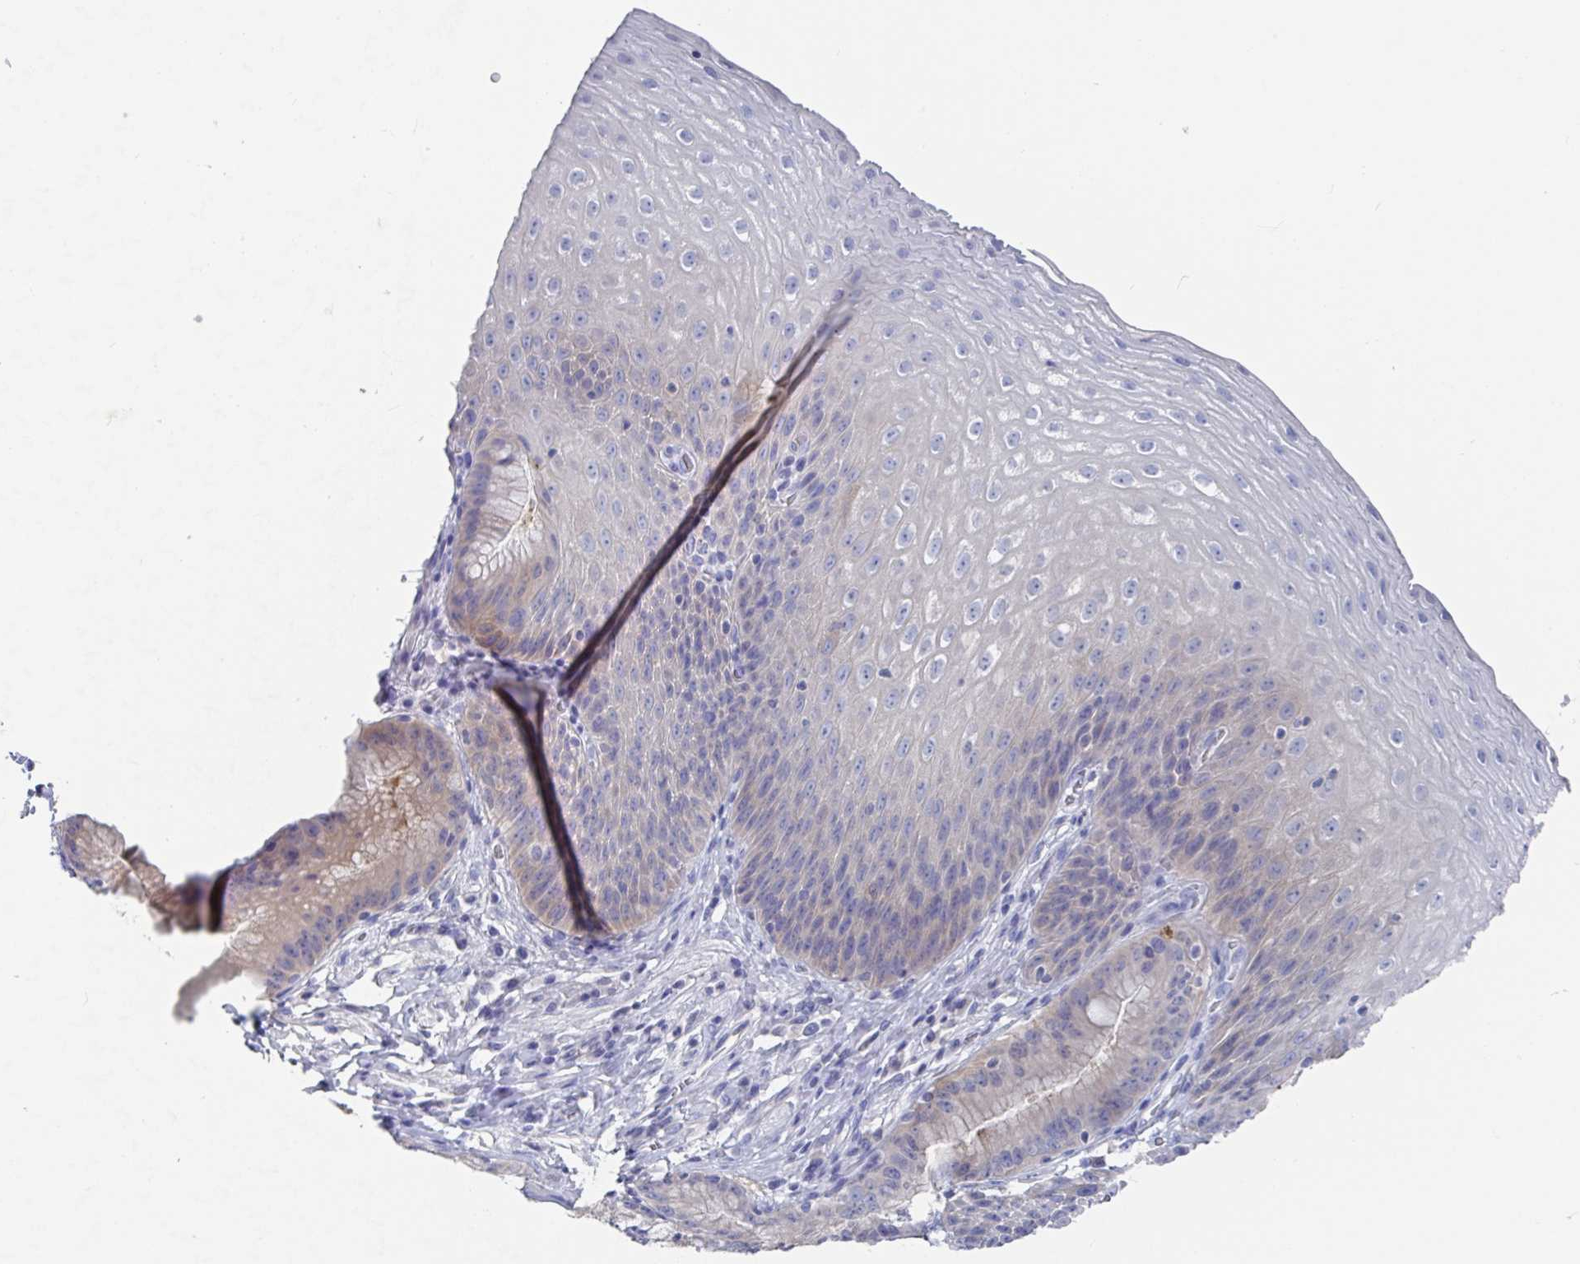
{"staining": {"intensity": "negative", "quantity": "none", "location": "none"}, "tissue": "esophagus", "cell_type": "Squamous epithelial cells", "image_type": "normal", "snomed": [{"axis": "morphology", "description": "Normal tissue, NOS"}, {"axis": "topography", "description": "Esophagus"}], "caption": "An immunohistochemistry (IHC) photomicrograph of normal esophagus is shown. There is no staining in squamous epithelial cells of esophagus. (Brightfield microscopy of DAB (3,3'-diaminobenzidine) IHC at high magnification).", "gene": "GPR148", "patient": {"sex": "female", "age": 61}}